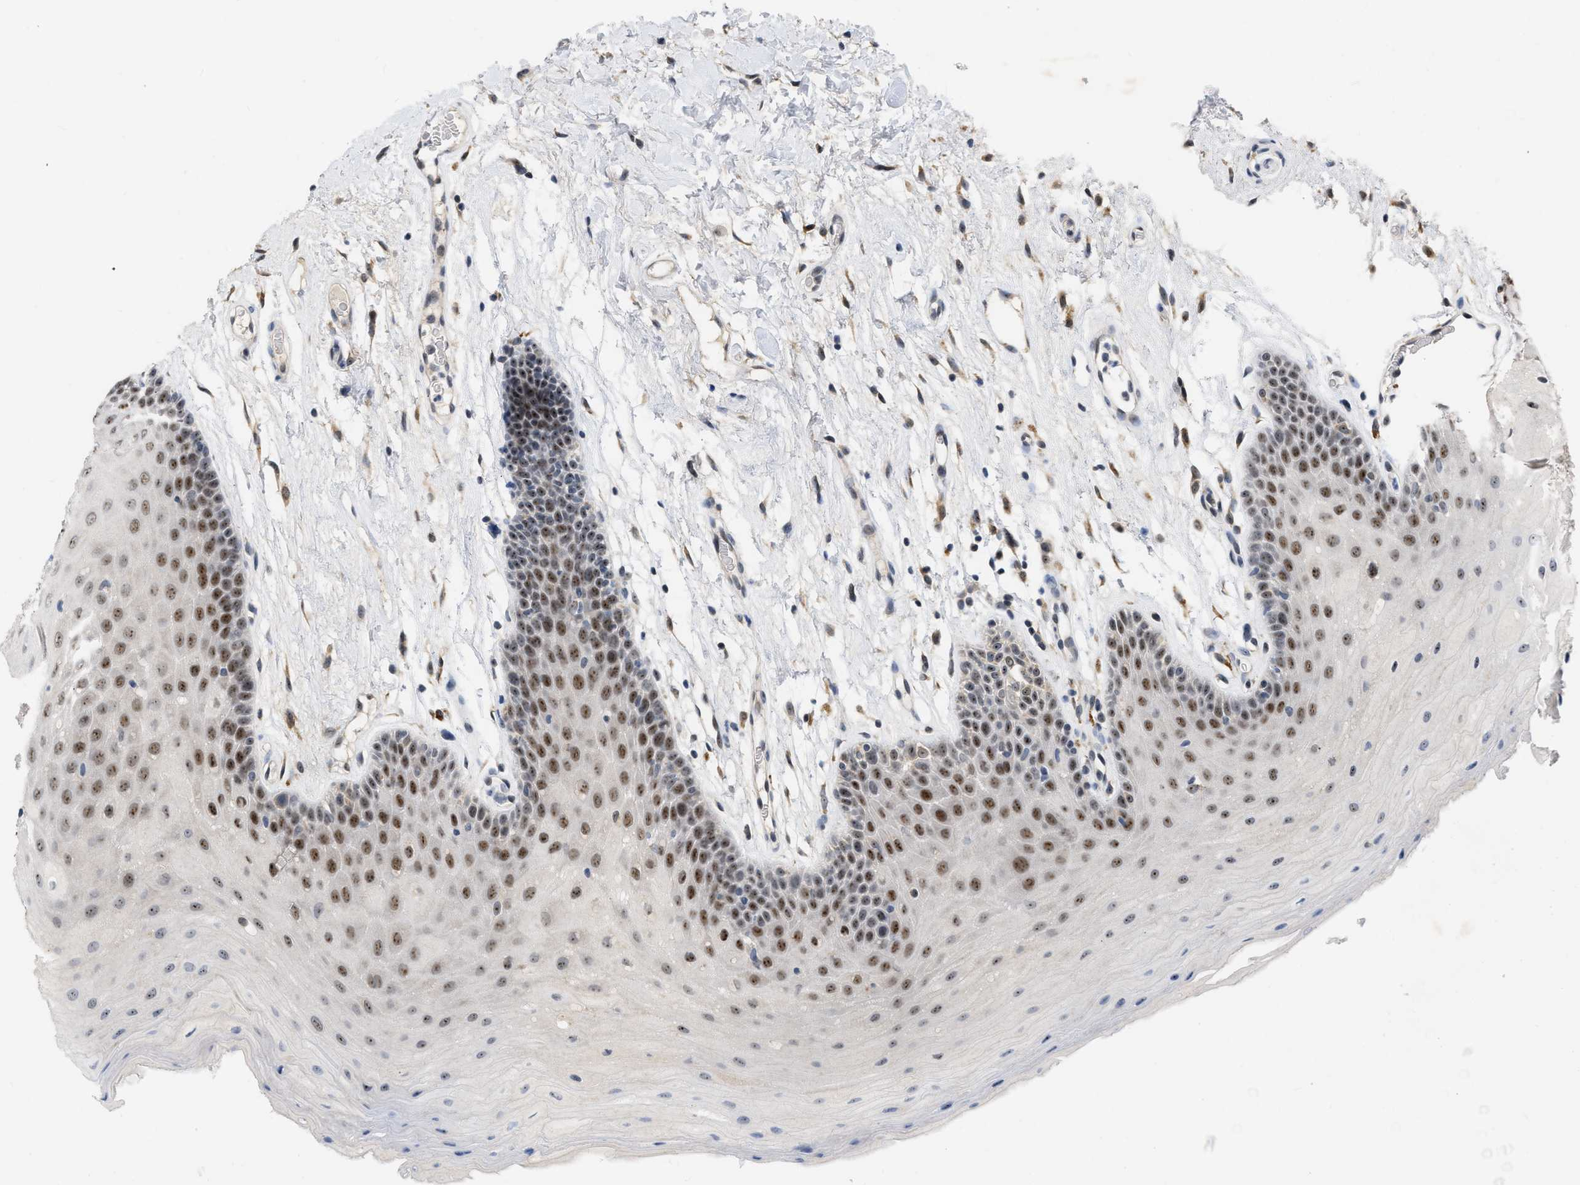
{"staining": {"intensity": "strong", "quantity": ">75%", "location": "nuclear"}, "tissue": "oral mucosa", "cell_type": "Squamous epithelial cells", "image_type": "normal", "snomed": [{"axis": "morphology", "description": "Normal tissue, NOS"}, {"axis": "morphology", "description": "Squamous cell carcinoma, NOS"}, {"axis": "topography", "description": "Oral tissue"}, {"axis": "topography", "description": "Head-Neck"}], "caption": "IHC photomicrograph of normal human oral mucosa stained for a protein (brown), which shows high levels of strong nuclear expression in approximately >75% of squamous epithelial cells.", "gene": "ELAC2", "patient": {"sex": "male", "age": 71}}